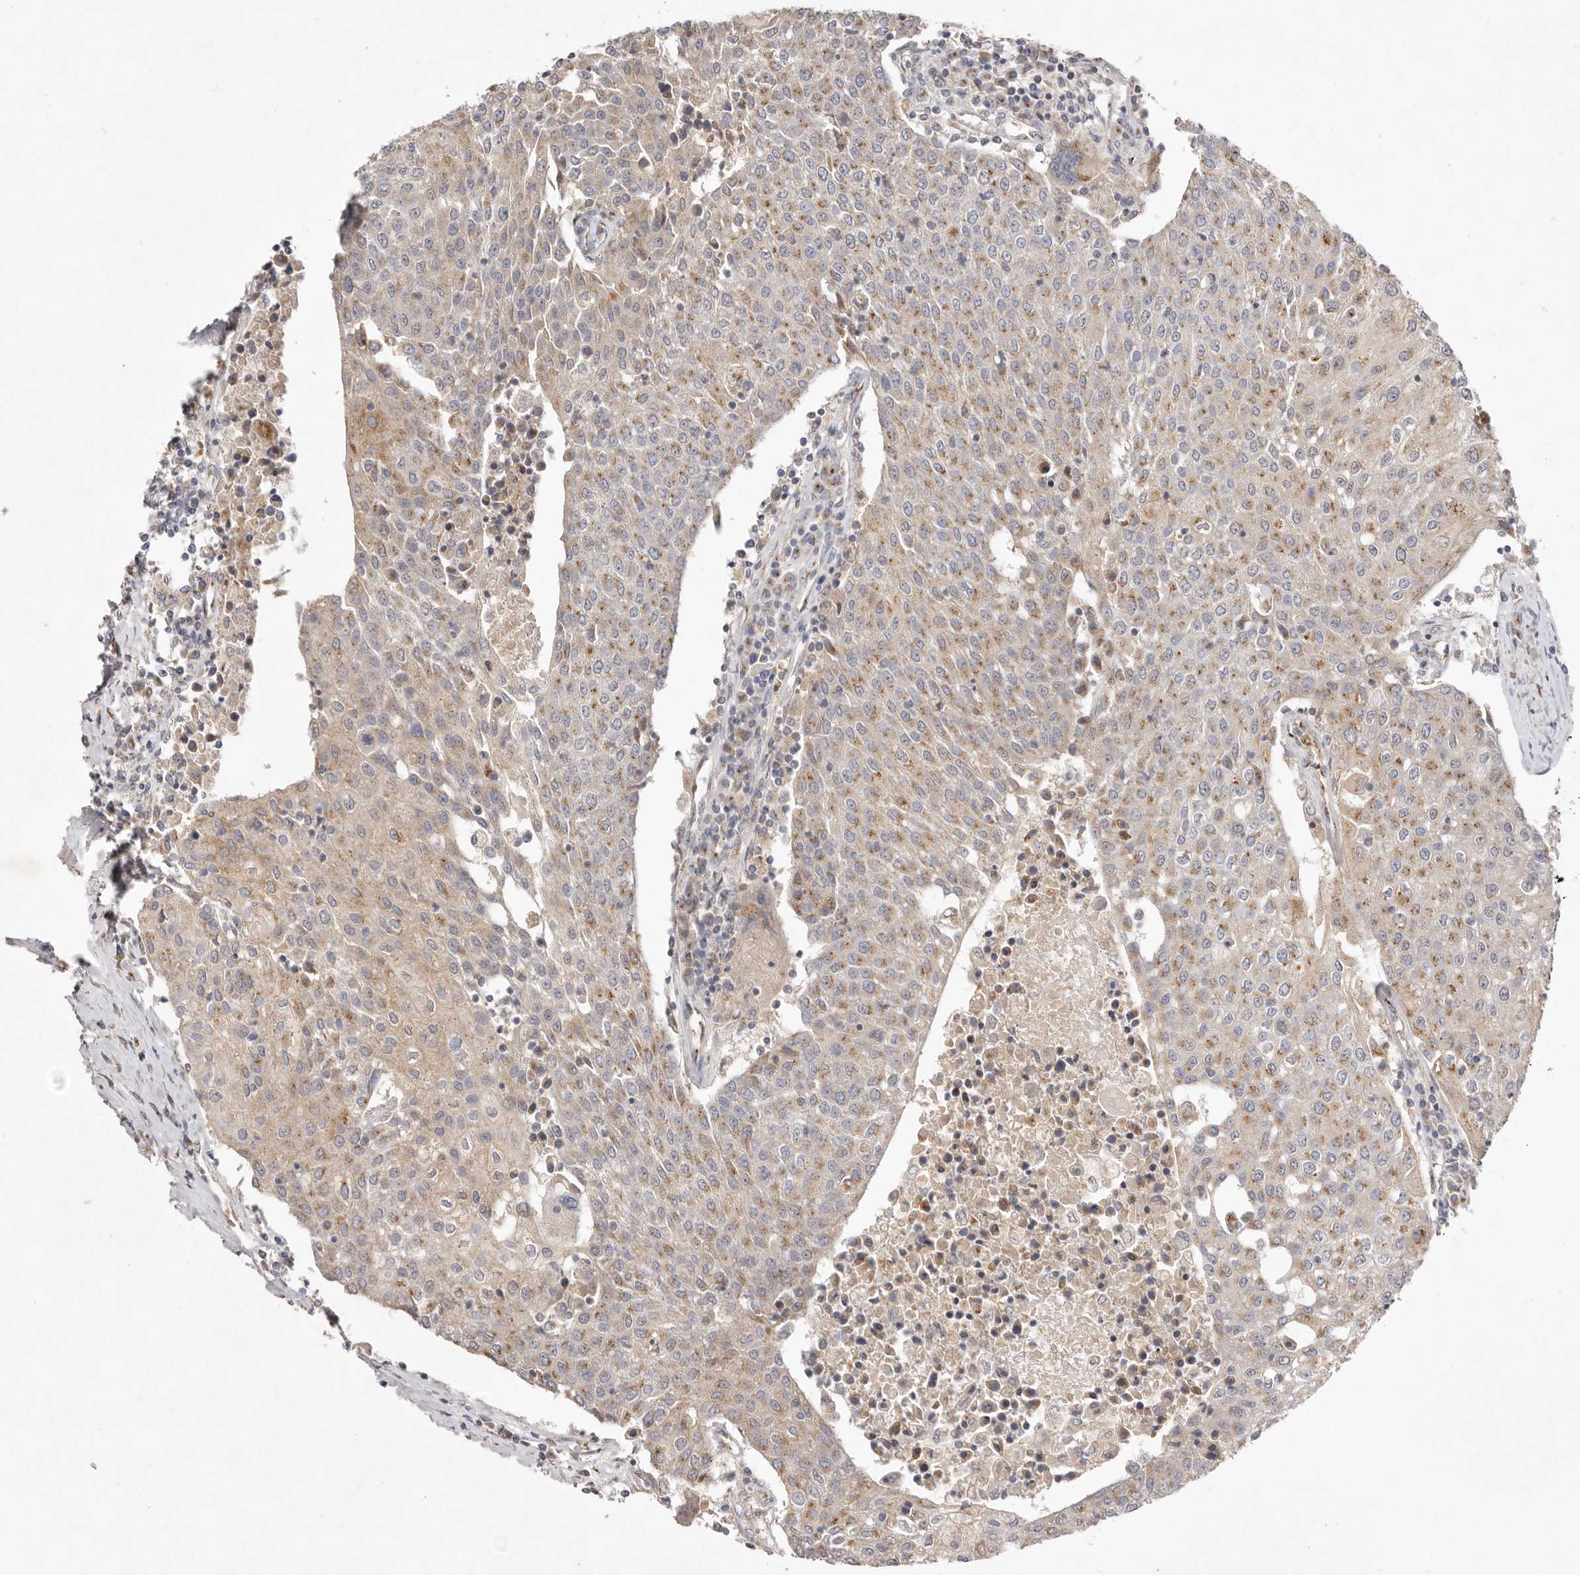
{"staining": {"intensity": "moderate", "quantity": ">75%", "location": "cytoplasmic/membranous"}, "tissue": "urothelial cancer", "cell_type": "Tumor cells", "image_type": "cancer", "snomed": [{"axis": "morphology", "description": "Urothelial carcinoma, High grade"}, {"axis": "topography", "description": "Urinary bladder"}], "caption": "Tumor cells exhibit moderate cytoplasmic/membranous positivity in approximately >75% of cells in urothelial cancer.", "gene": "USP24", "patient": {"sex": "female", "age": 85}}